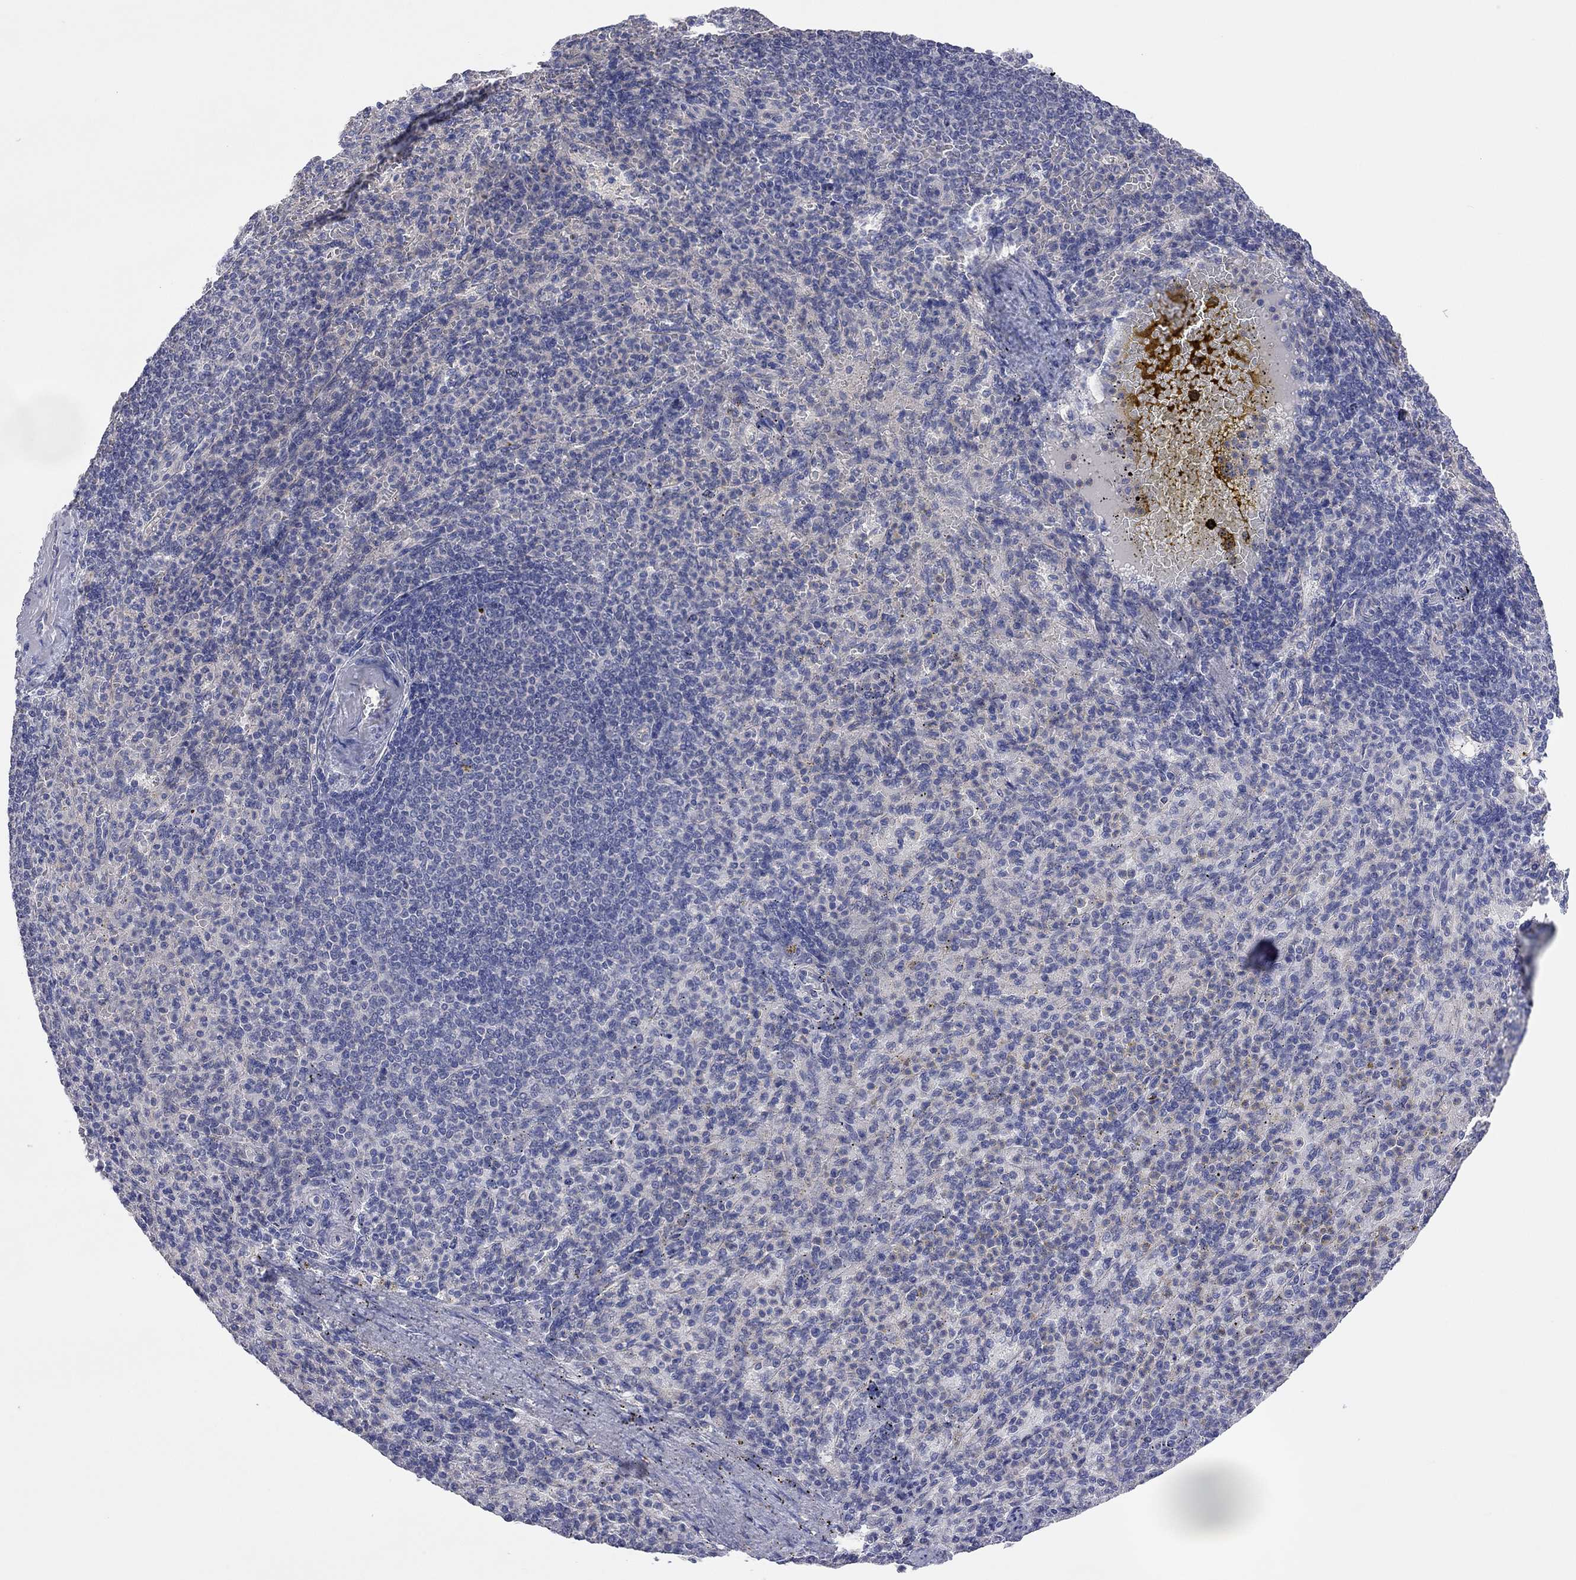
{"staining": {"intensity": "negative", "quantity": "none", "location": "none"}, "tissue": "spleen", "cell_type": "Cells in red pulp", "image_type": "normal", "snomed": [{"axis": "morphology", "description": "Normal tissue, NOS"}, {"axis": "topography", "description": "Spleen"}], "caption": "Histopathology image shows no significant protein staining in cells in red pulp of unremarkable spleen. The staining is performed using DAB (3,3'-diaminobenzidine) brown chromogen with nuclei counter-stained in using hematoxylin.", "gene": "KCNB1", "patient": {"sex": "female", "age": 74}}